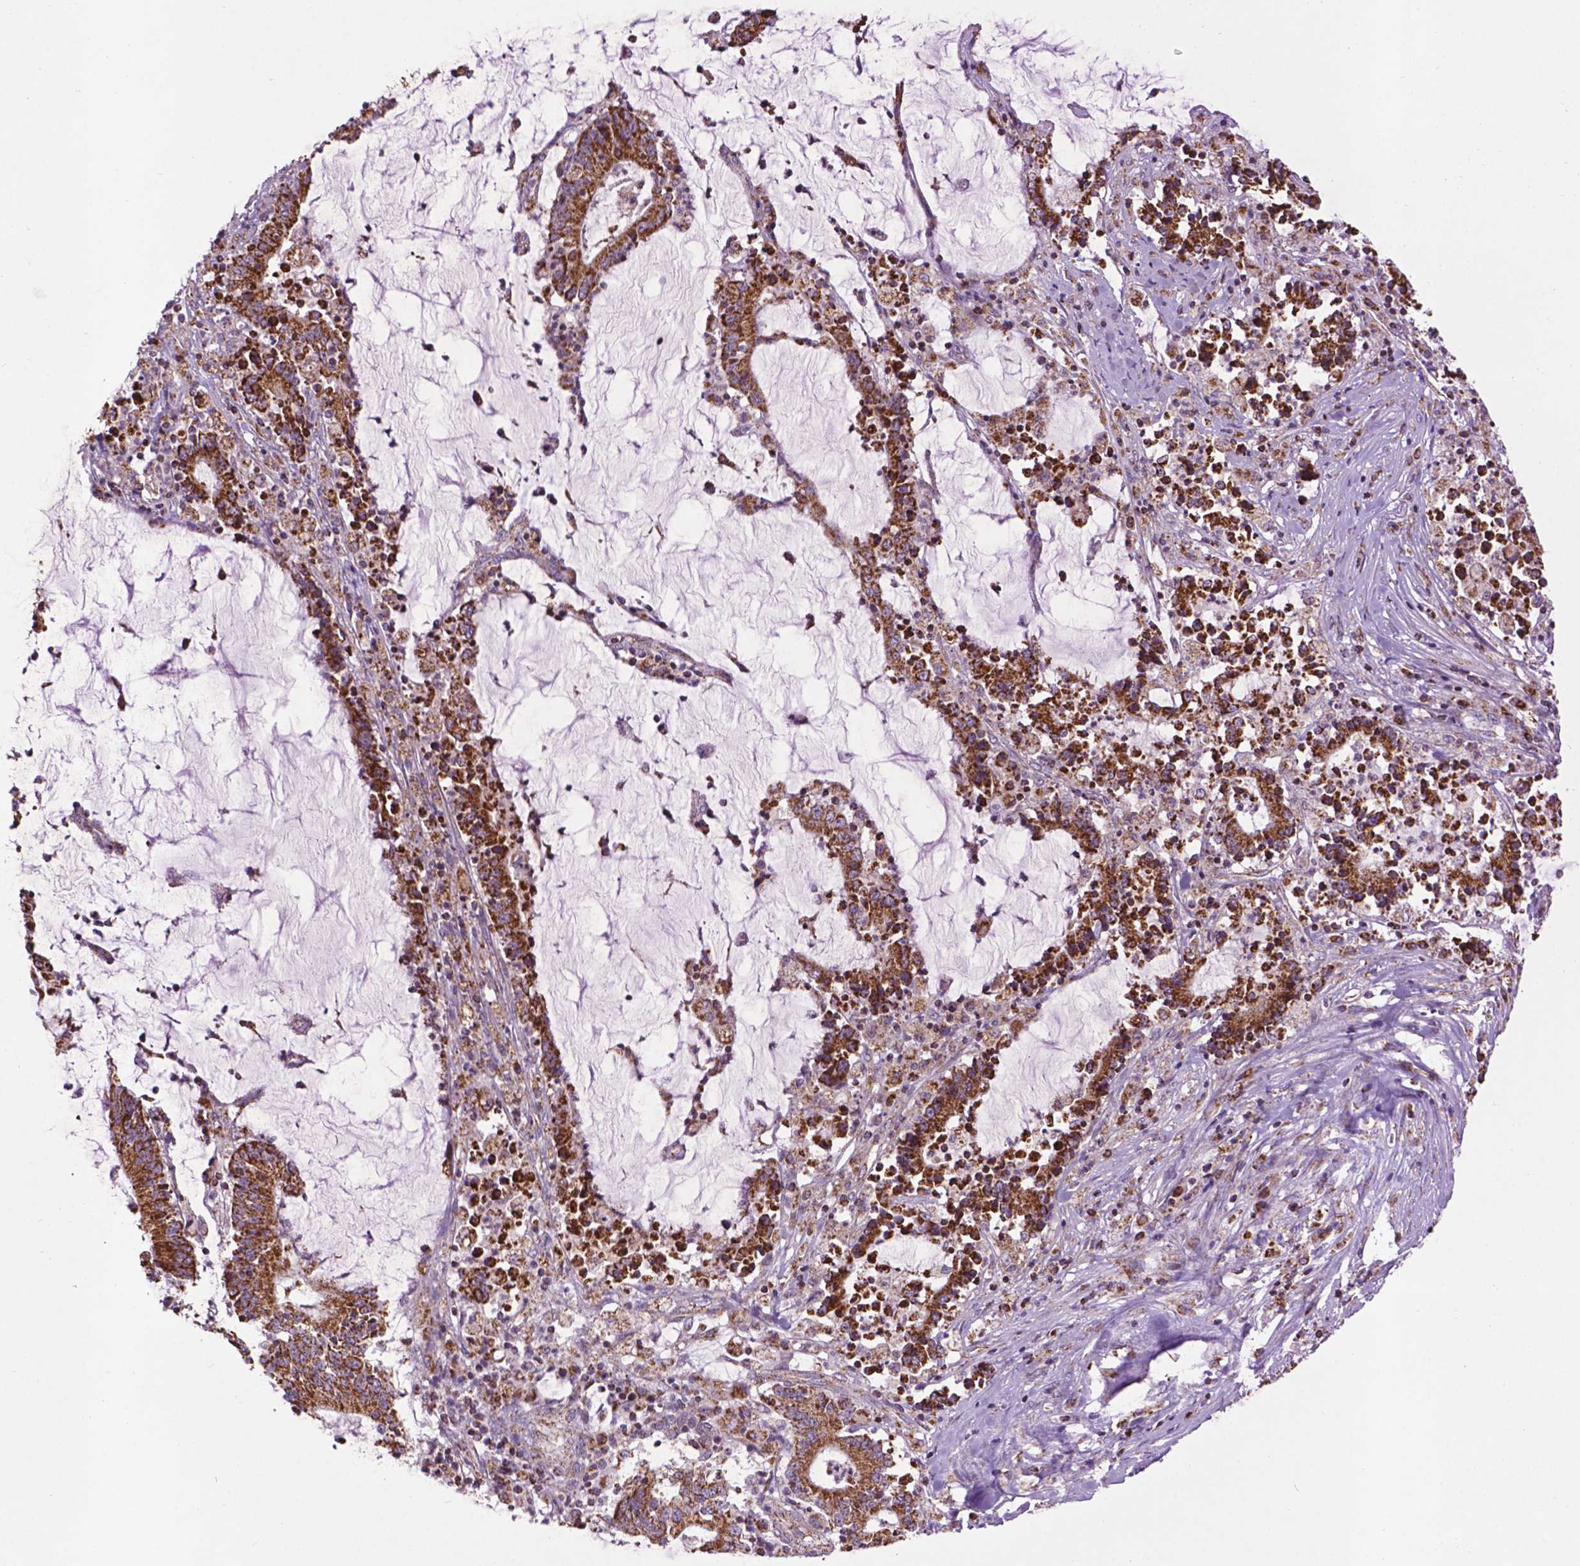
{"staining": {"intensity": "strong", "quantity": ">75%", "location": "cytoplasmic/membranous"}, "tissue": "stomach cancer", "cell_type": "Tumor cells", "image_type": "cancer", "snomed": [{"axis": "morphology", "description": "Adenocarcinoma, NOS"}, {"axis": "topography", "description": "Stomach, upper"}], "caption": "High-power microscopy captured an IHC histopathology image of stomach cancer, revealing strong cytoplasmic/membranous expression in about >75% of tumor cells. (IHC, brightfield microscopy, high magnification).", "gene": "PYCR3", "patient": {"sex": "male", "age": 68}}